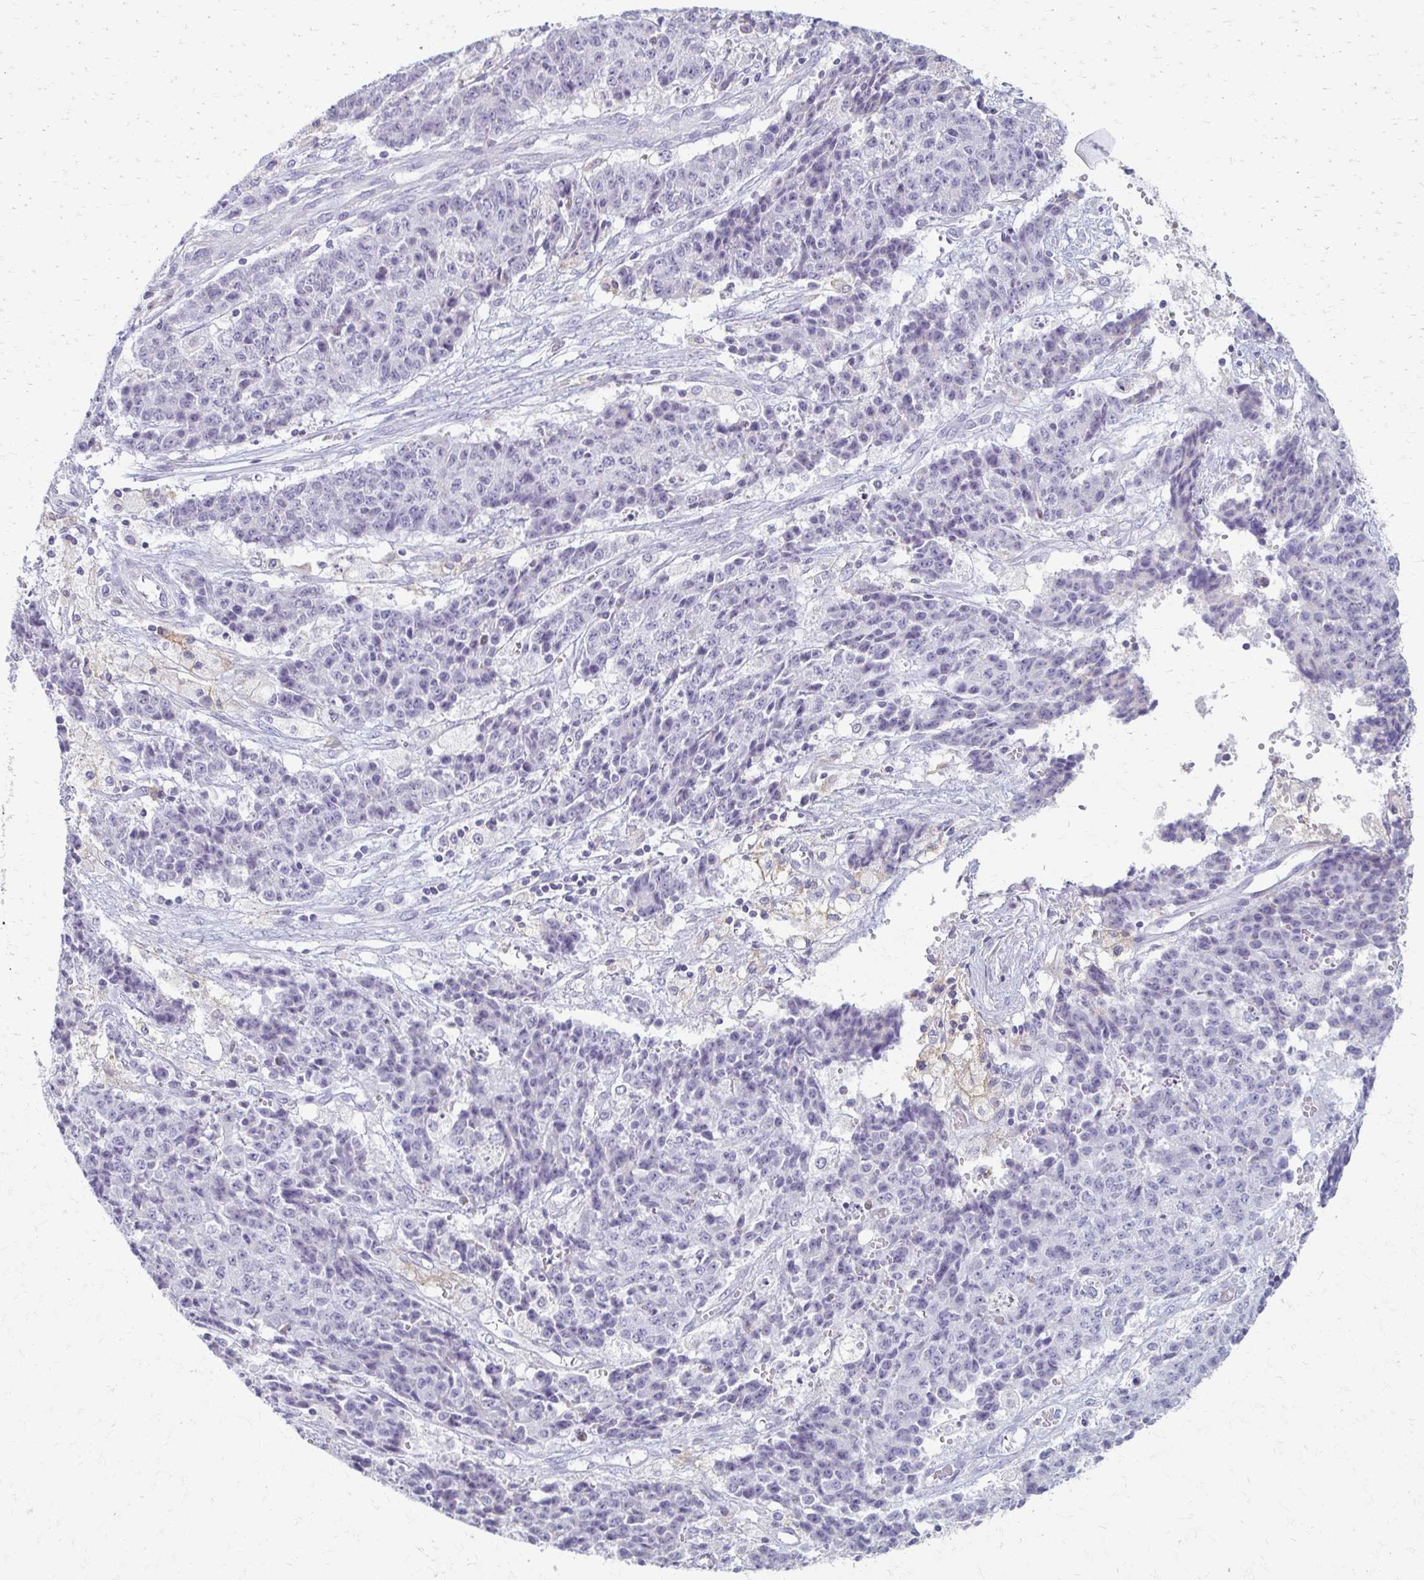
{"staining": {"intensity": "negative", "quantity": "none", "location": "none"}, "tissue": "ovarian cancer", "cell_type": "Tumor cells", "image_type": "cancer", "snomed": [{"axis": "morphology", "description": "Carcinoma, endometroid"}, {"axis": "topography", "description": "Ovary"}], "caption": "An IHC micrograph of endometroid carcinoma (ovarian) is shown. There is no staining in tumor cells of endometroid carcinoma (ovarian).", "gene": "FCGR2B", "patient": {"sex": "female", "age": 42}}